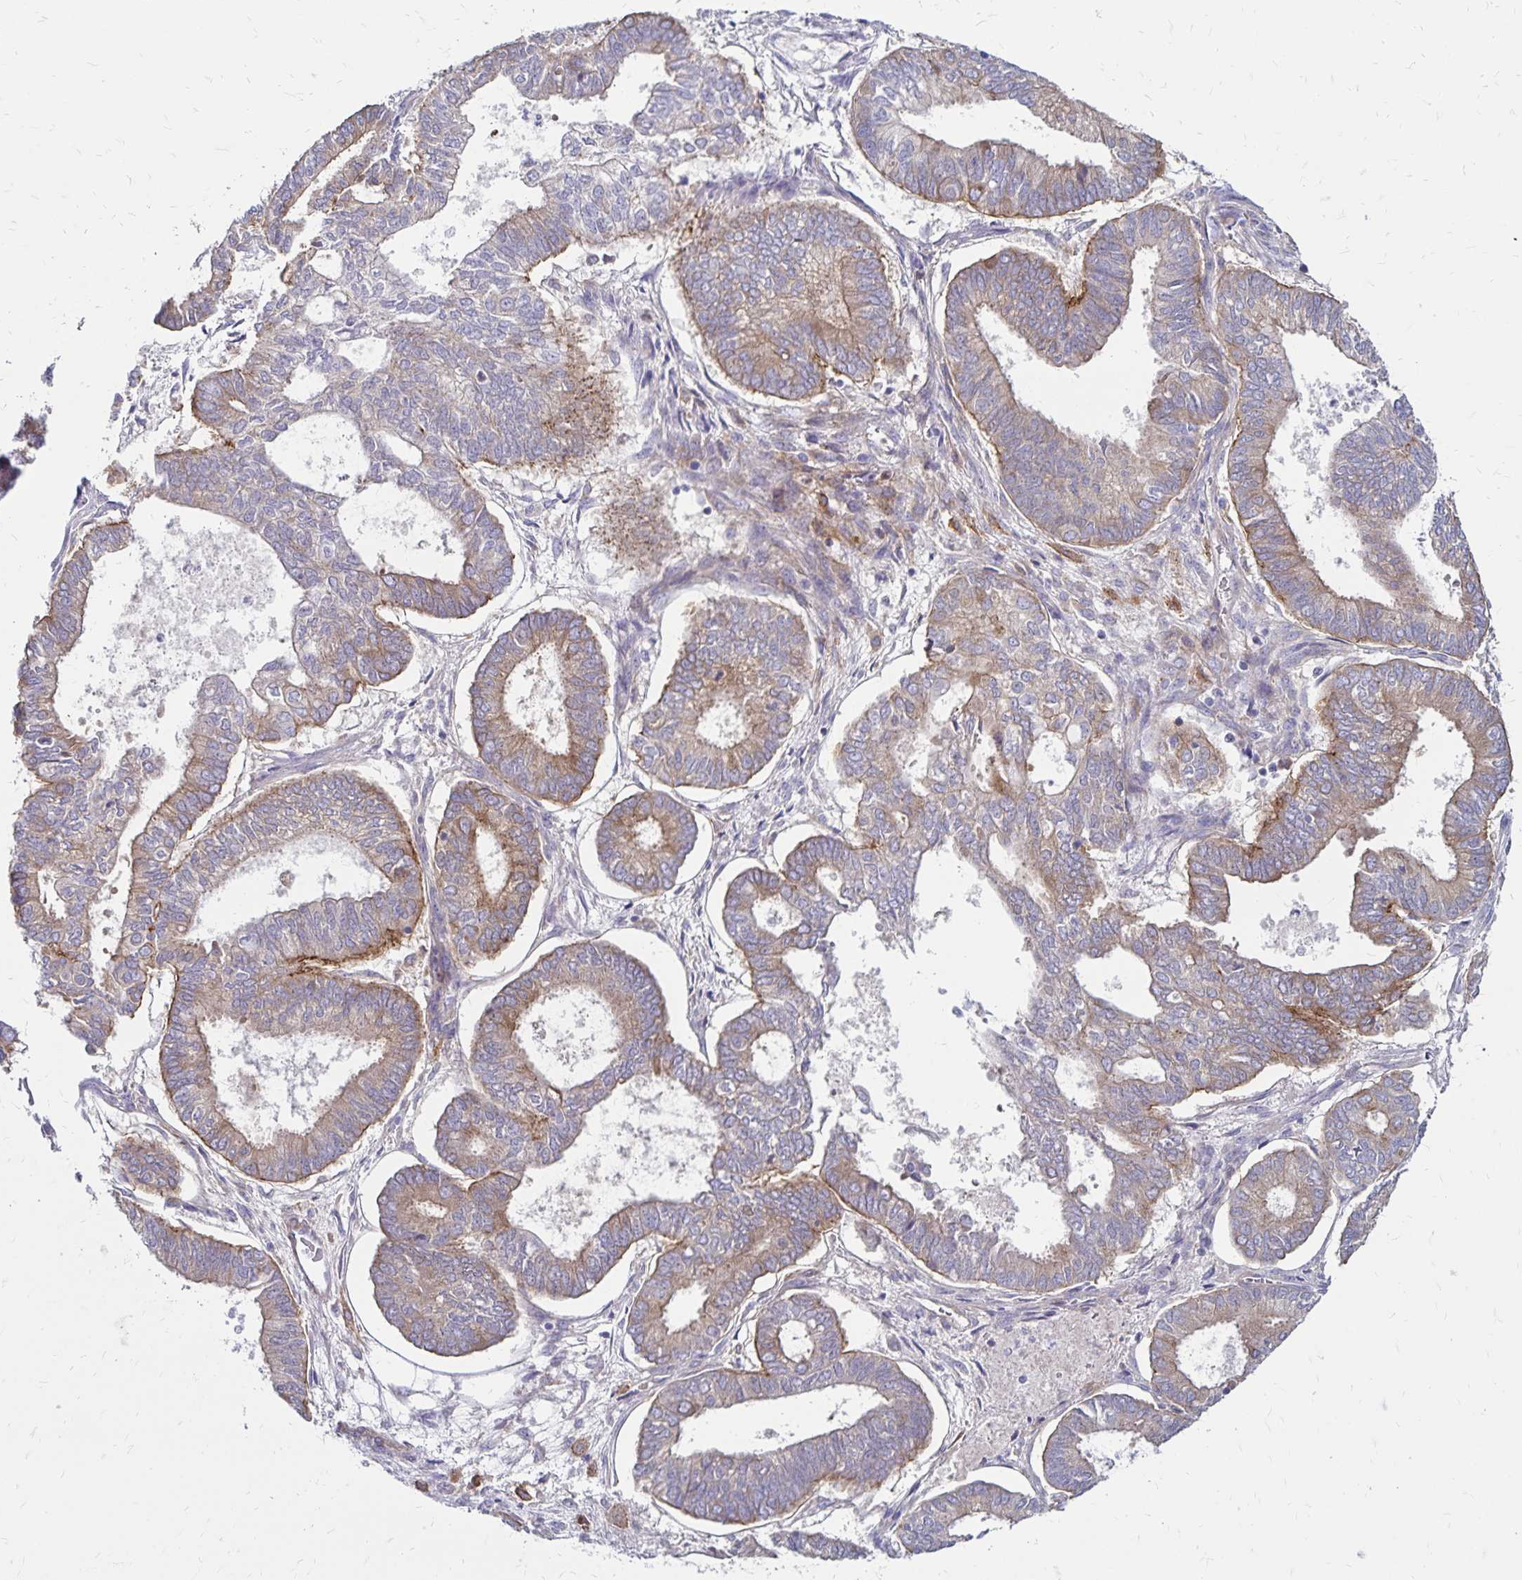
{"staining": {"intensity": "weak", "quantity": "25%-75%", "location": "cytoplasmic/membranous"}, "tissue": "ovarian cancer", "cell_type": "Tumor cells", "image_type": "cancer", "snomed": [{"axis": "morphology", "description": "Carcinoma, endometroid"}, {"axis": "topography", "description": "Ovary"}], "caption": "Ovarian cancer stained with immunohistochemistry (IHC) reveals weak cytoplasmic/membranous expression in about 25%-75% of tumor cells. (IHC, brightfield microscopy, high magnification).", "gene": "TNS3", "patient": {"sex": "female", "age": 64}}